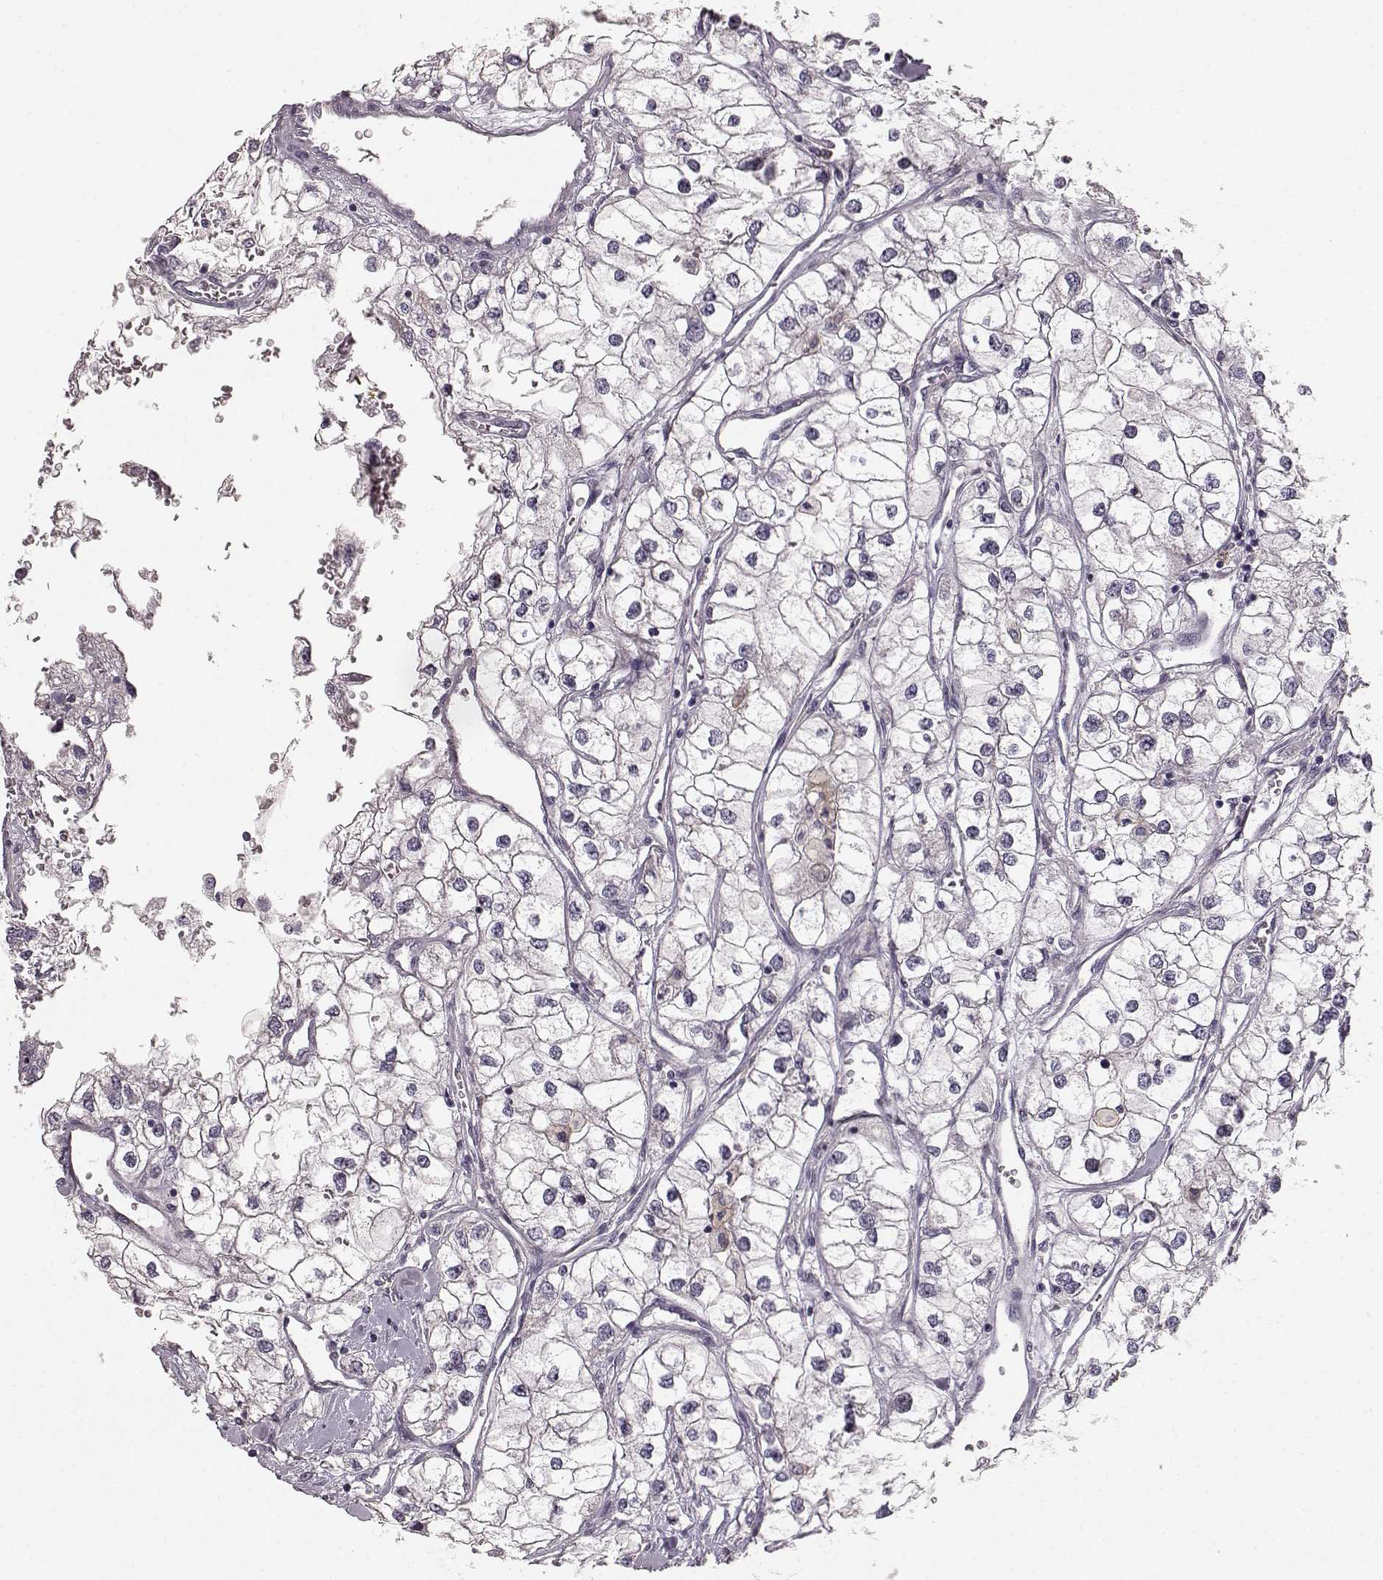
{"staining": {"intensity": "negative", "quantity": "none", "location": "none"}, "tissue": "renal cancer", "cell_type": "Tumor cells", "image_type": "cancer", "snomed": [{"axis": "morphology", "description": "Adenocarcinoma, NOS"}, {"axis": "topography", "description": "Kidney"}], "caption": "Protein analysis of renal cancer demonstrates no significant positivity in tumor cells. (DAB IHC visualized using brightfield microscopy, high magnification).", "gene": "GPR50", "patient": {"sex": "male", "age": 59}}